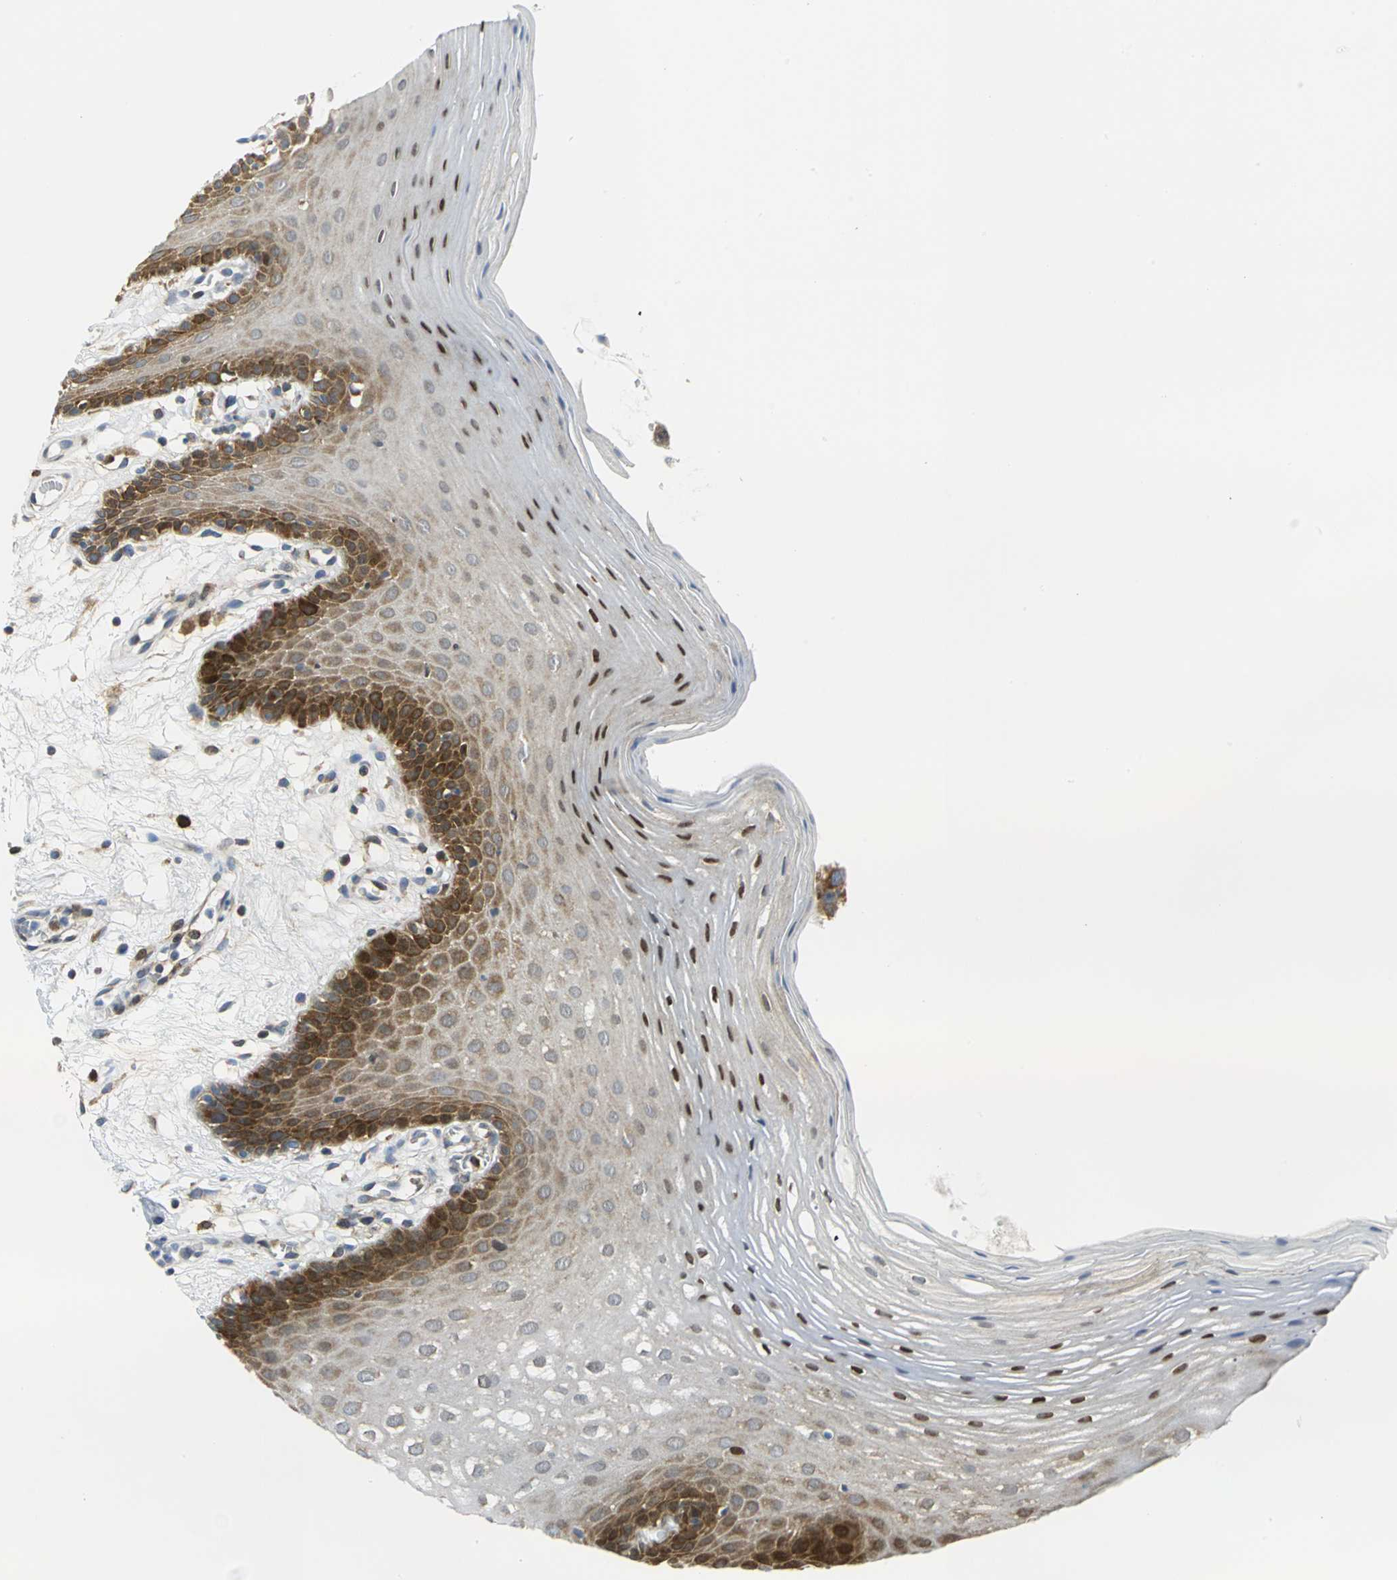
{"staining": {"intensity": "strong", "quantity": "25%-75%", "location": "cytoplasmic/membranous,nuclear"}, "tissue": "oral mucosa", "cell_type": "Squamous epithelial cells", "image_type": "normal", "snomed": [{"axis": "morphology", "description": "Normal tissue, NOS"}, {"axis": "morphology", "description": "Squamous cell carcinoma, NOS"}, {"axis": "topography", "description": "Skeletal muscle"}, {"axis": "topography", "description": "Oral tissue"}, {"axis": "topography", "description": "Head-Neck"}], "caption": "Normal oral mucosa shows strong cytoplasmic/membranous,nuclear positivity in about 25%-75% of squamous epithelial cells.", "gene": "YBX1", "patient": {"sex": "male", "age": 71}}